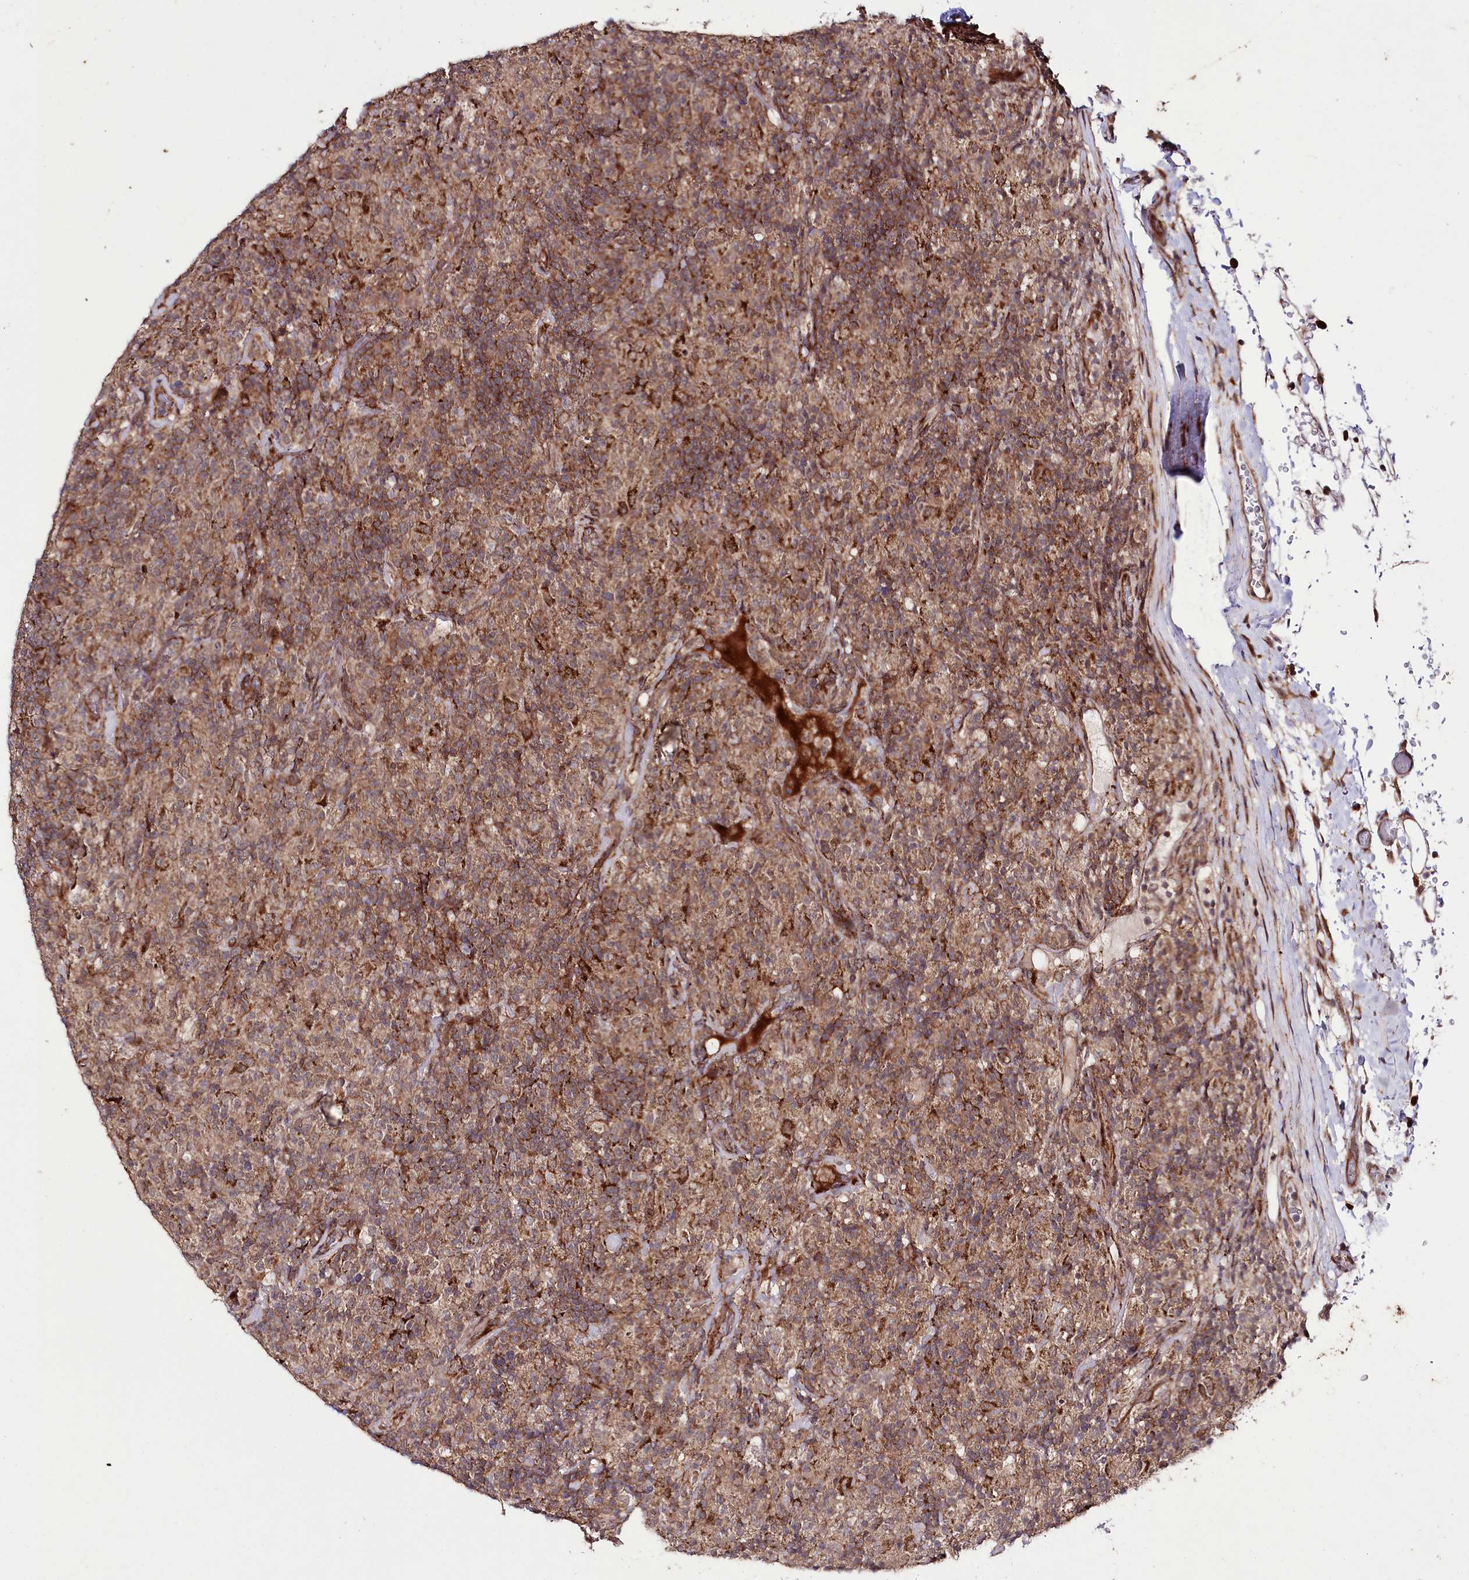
{"staining": {"intensity": "negative", "quantity": "none", "location": "none"}, "tissue": "lymphoma", "cell_type": "Tumor cells", "image_type": "cancer", "snomed": [{"axis": "morphology", "description": "Hodgkin's disease, NOS"}, {"axis": "topography", "description": "Lymph node"}], "caption": "Immunohistochemistry histopathology image of human Hodgkin's disease stained for a protein (brown), which shows no staining in tumor cells. The staining is performed using DAB (3,3'-diaminobenzidine) brown chromogen with nuclei counter-stained in using hematoxylin.", "gene": "PHLDB1", "patient": {"sex": "male", "age": 70}}